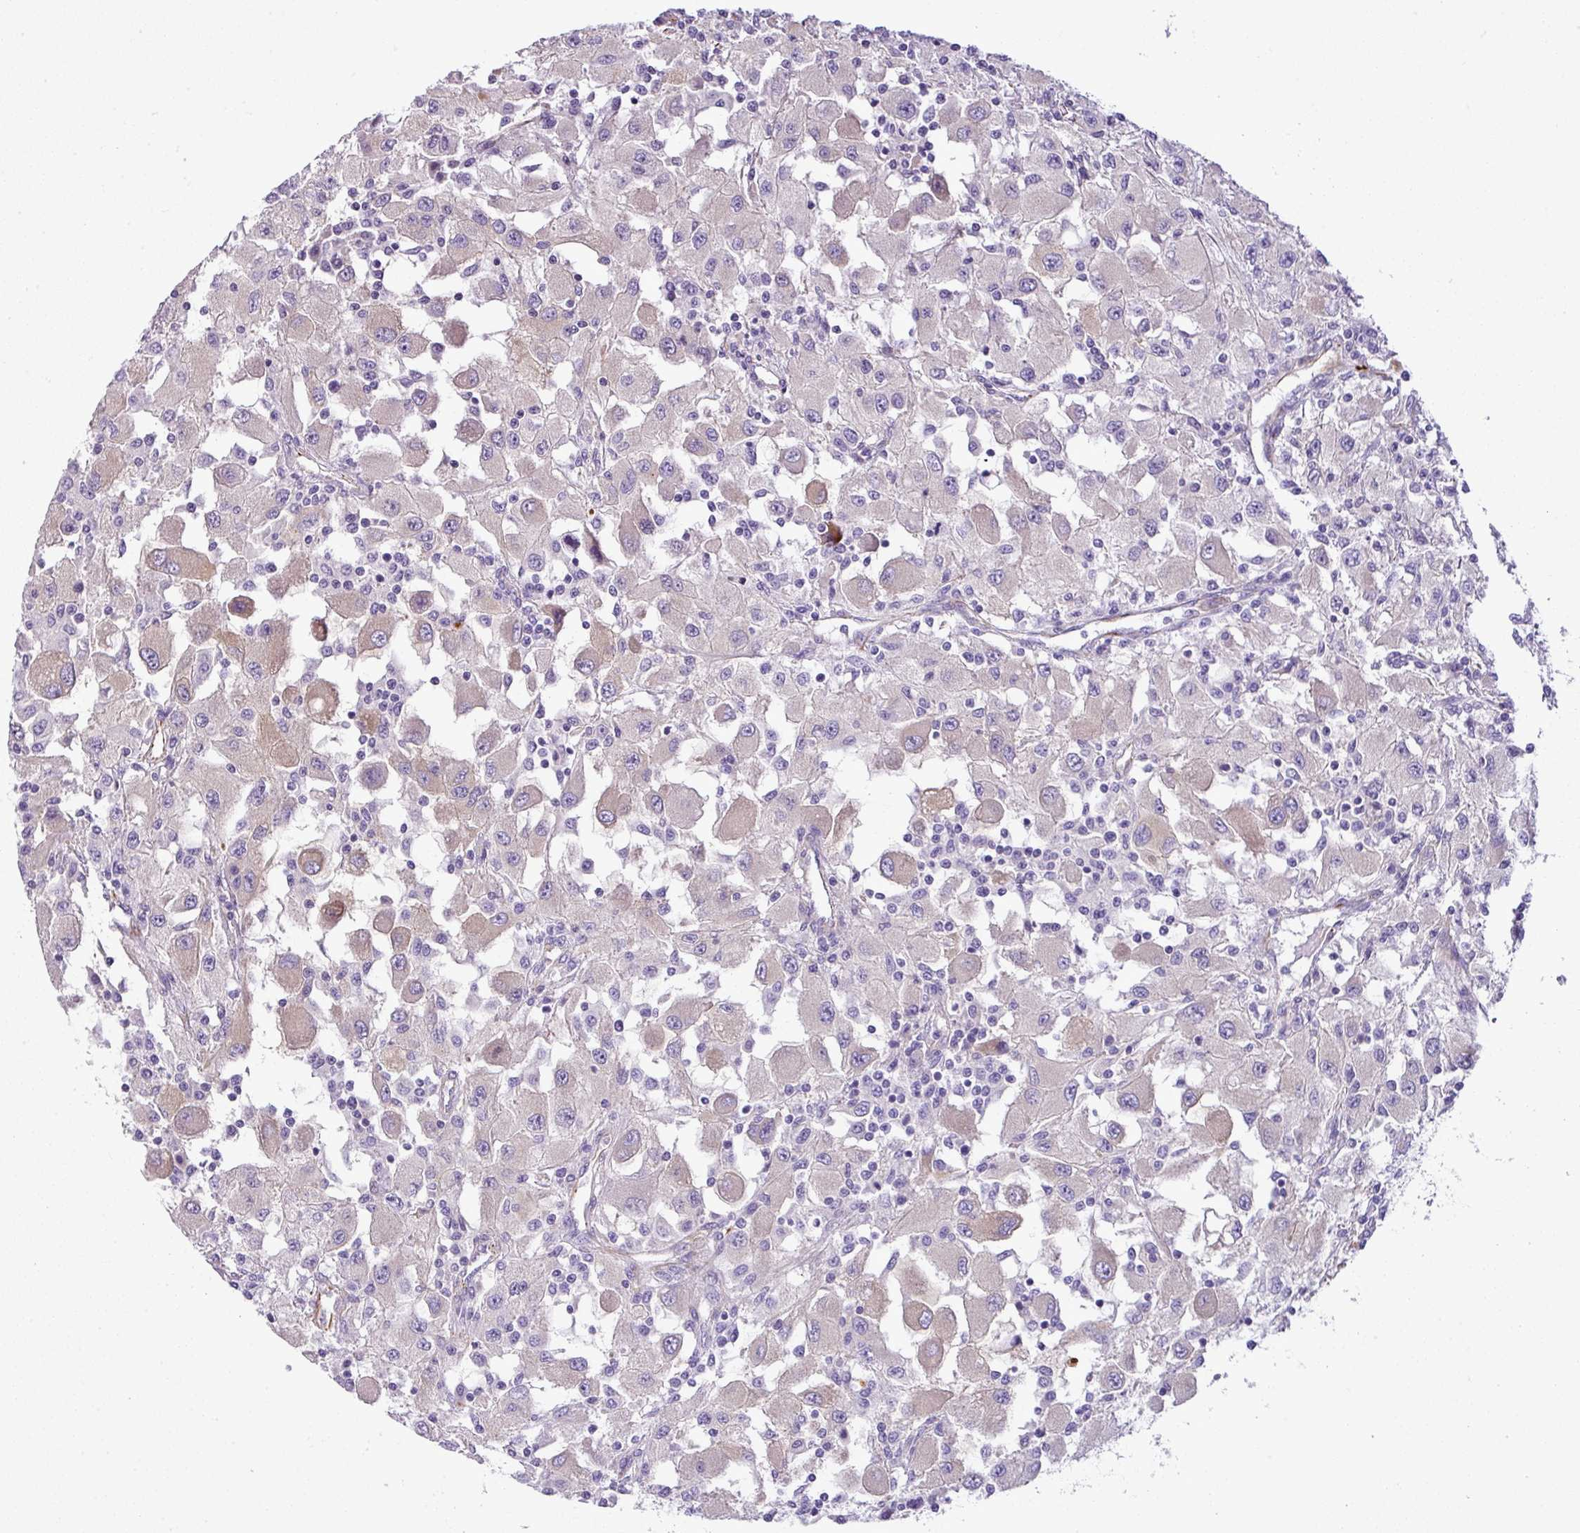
{"staining": {"intensity": "weak", "quantity": "<25%", "location": "cytoplasmic/membranous"}, "tissue": "renal cancer", "cell_type": "Tumor cells", "image_type": "cancer", "snomed": [{"axis": "morphology", "description": "Adenocarcinoma, NOS"}, {"axis": "topography", "description": "Kidney"}], "caption": "An immunohistochemistry (IHC) photomicrograph of renal cancer is shown. There is no staining in tumor cells of renal cancer. The staining is performed using DAB brown chromogen with nuclei counter-stained in using hematoxylin.", "gene": "ENSG00000273748", "patient": {"sex": "female", "age": 67}}